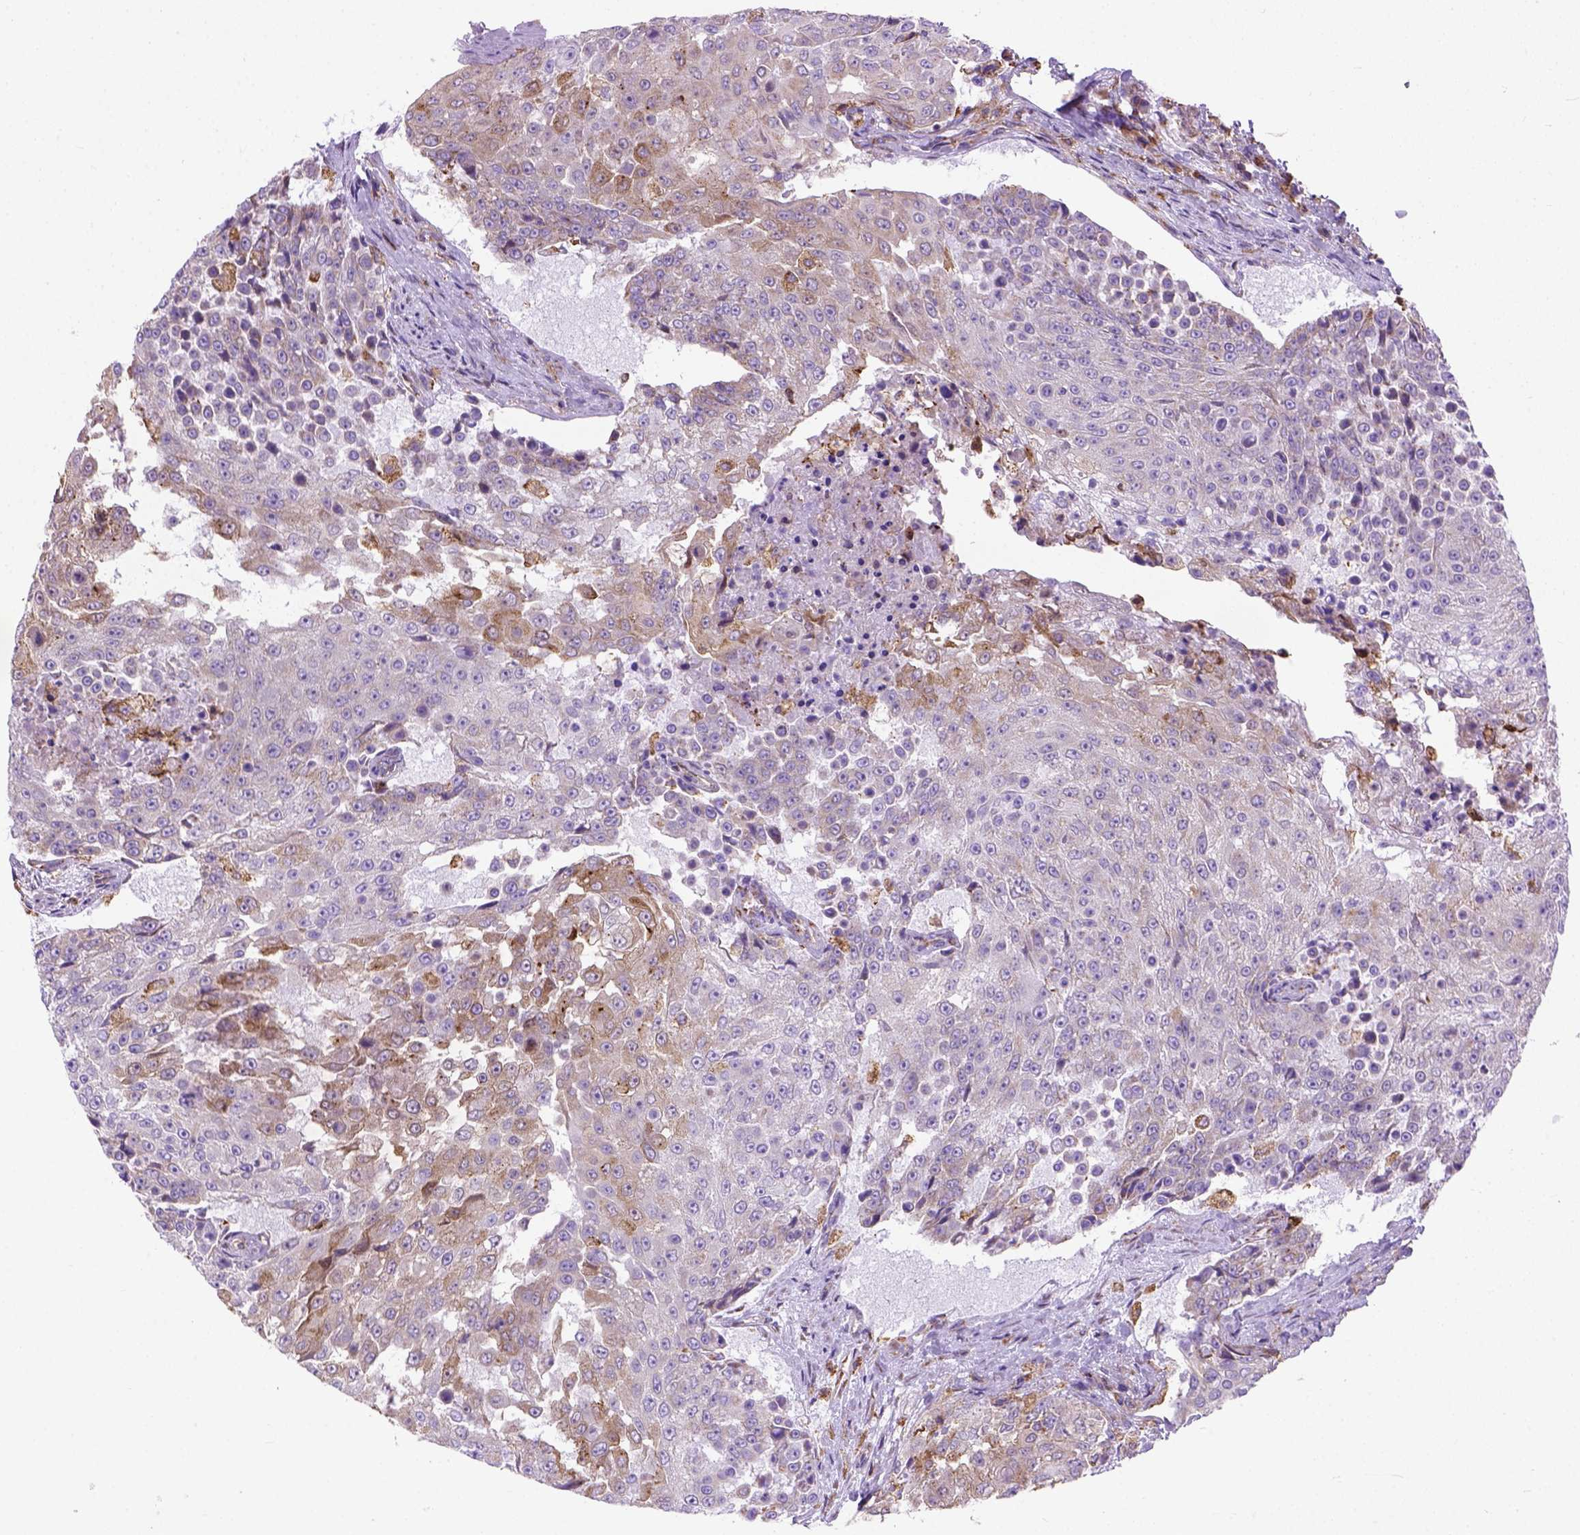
{"staining": {"intensity": "moderate", "quantity": "25%-75%", "location": "cytoplasmic/membranous"}, "tissue": "urothelial cancer", "cell_type": "Tumor cells", "image_type": "cancer", "snomed": [{"axis": "morphology", "description": "Urothelial carcinoma, High grade"}, {"axis": "topography", "description": "Urinary bladder"}], "caption": "Protein expression analysis of urothelial cancer demonstrates moderate cytoplasmic/membranous expression in approximately 25%-75% of tumor cells.", "gene": "PLK4", "patient": {"sex": "female", "age": 63}}